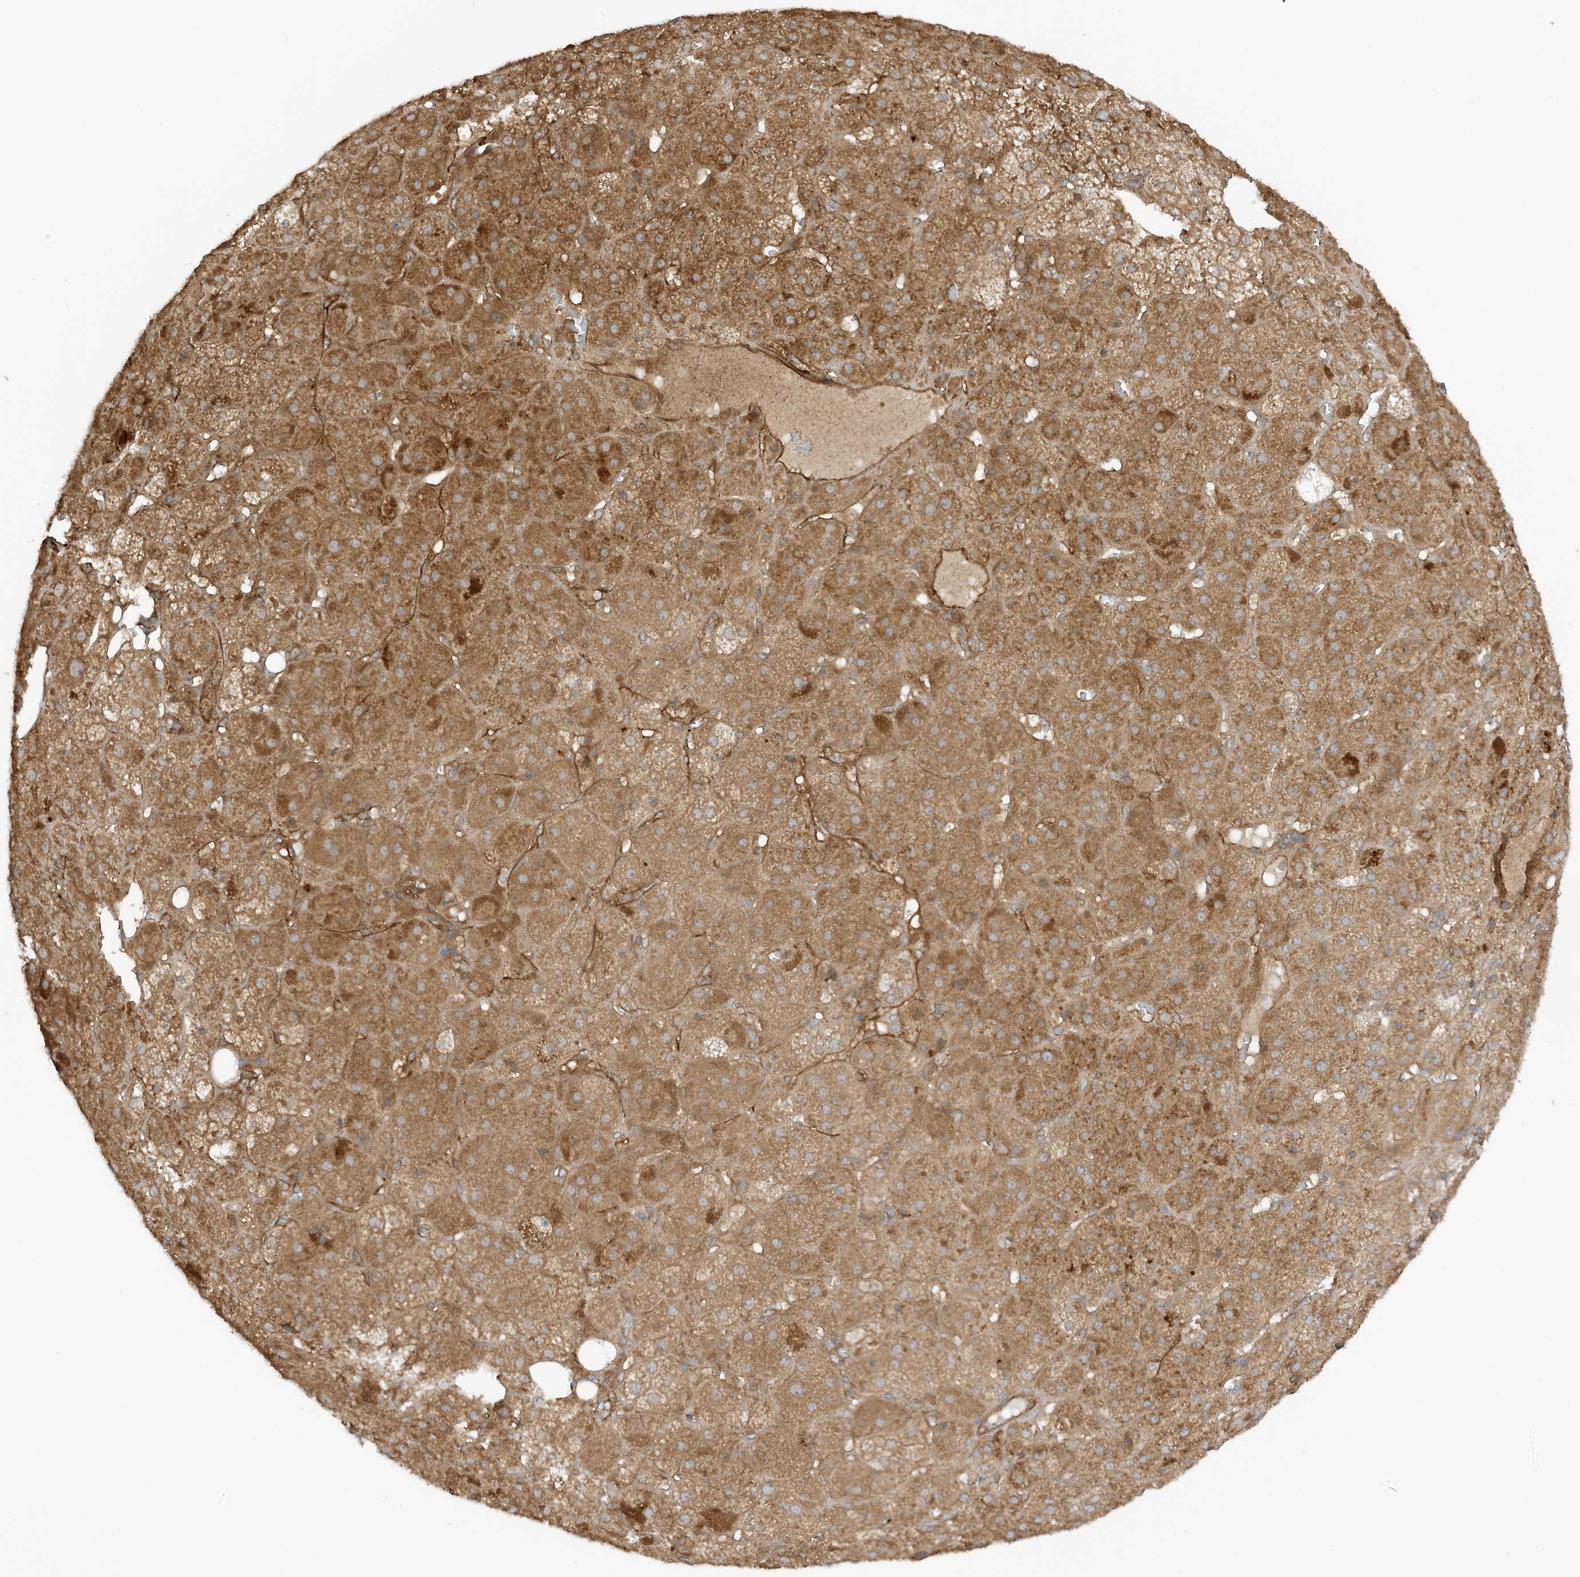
{"staining": {"intensity": "moderate", "quantity": ">75%", "location": "cytoplasmic/membranous"}, "tissue": "adrenal gland", "cell_type": "Glandular cells", "image_type": "normal", "snomed": [{"axis": "morphology", "description": "Normal tissue, NOS"}, {"axis": "topography", "description": "Adrenal gland"}], "caption": "This histopathology image demonstrates IHC staining of normal adrenal gland, with medium moderate cytoplasmic/membranous expression in about >75% of glandular cells.", "gene": "CDC42EP3", "patient": {"sex": "female", "age": 57}}